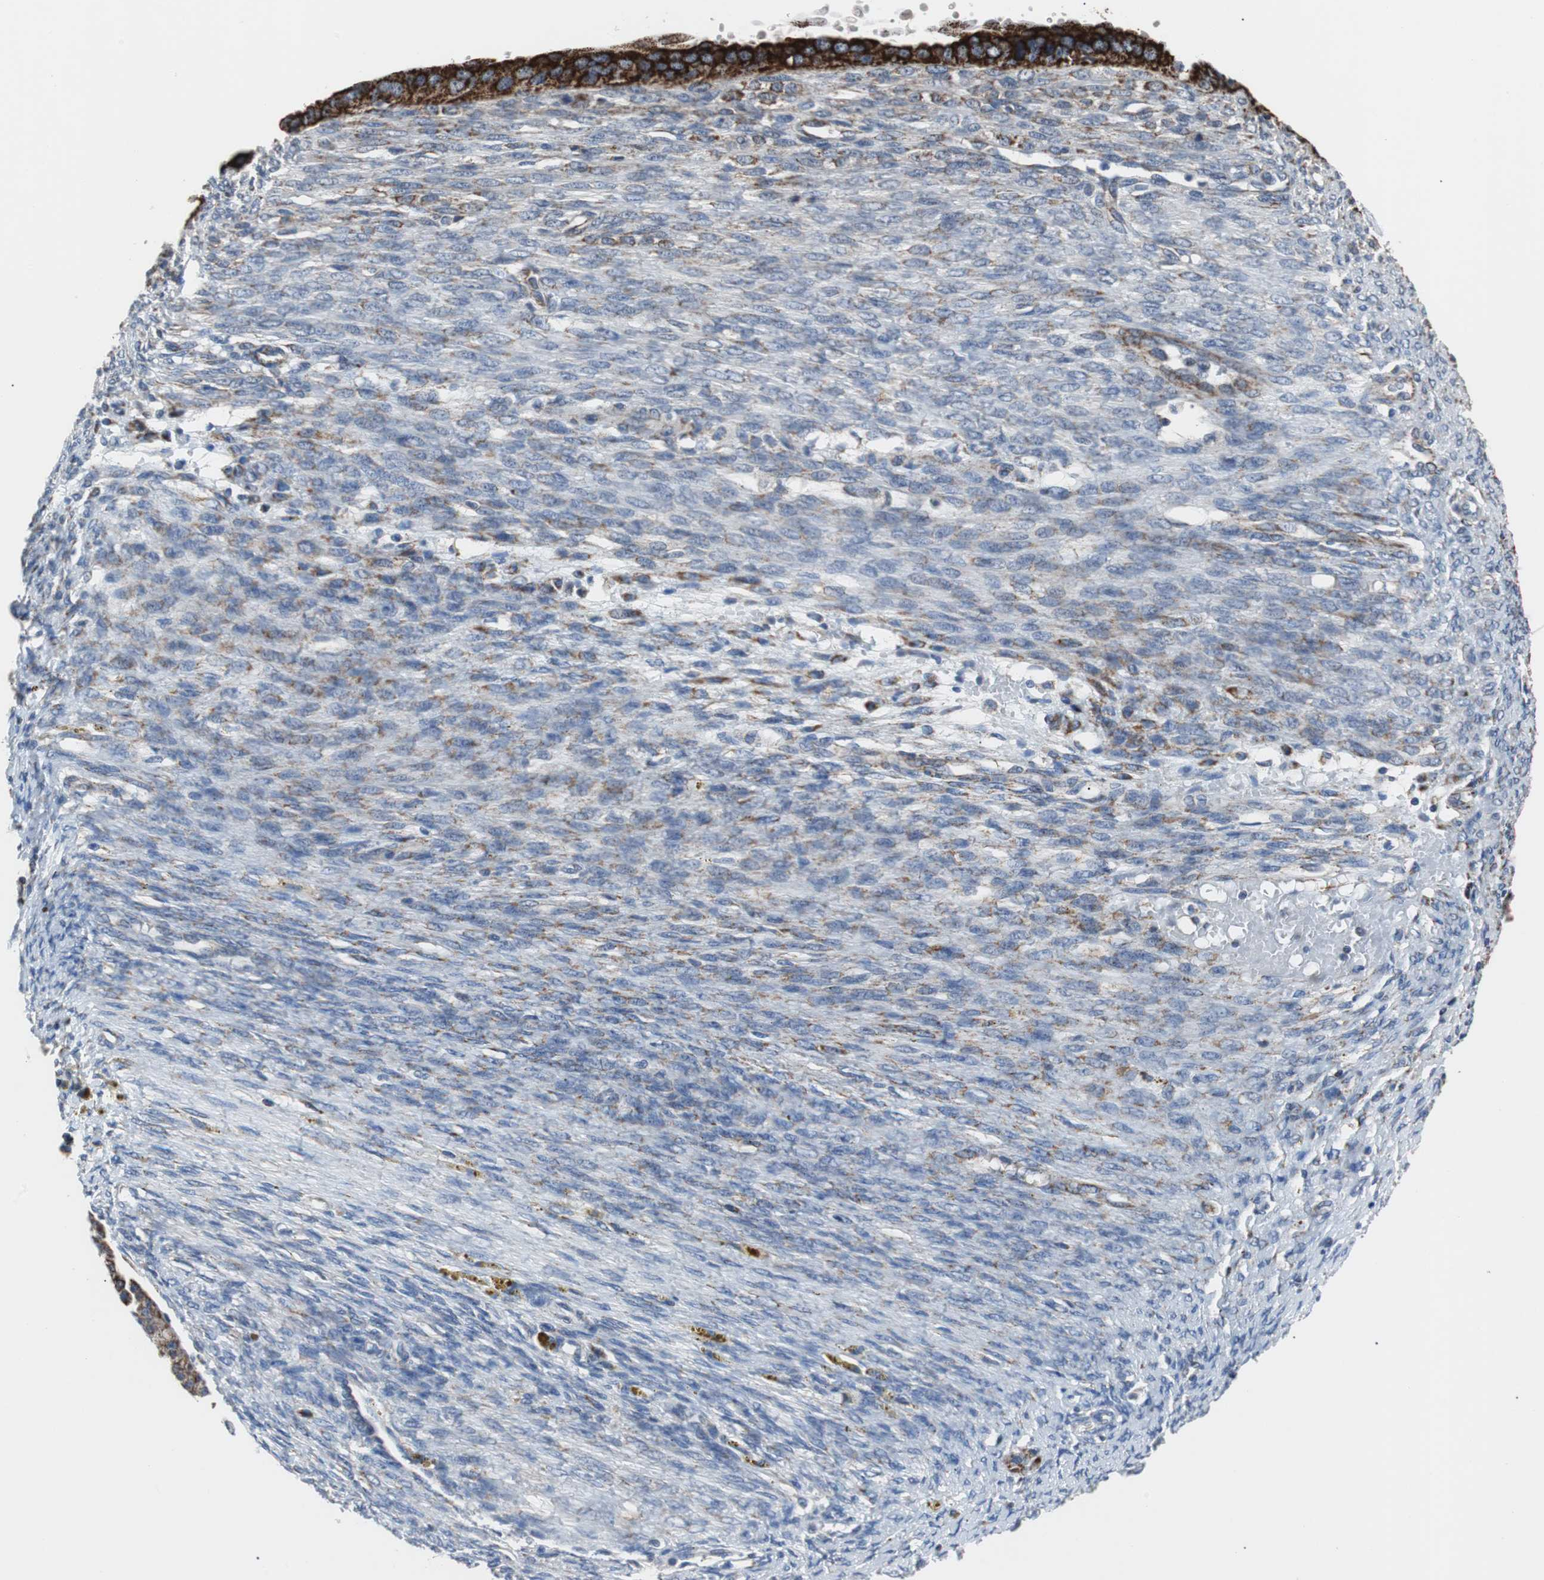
{"staining": {"intensity": "strong", "quantity": ">75%", "location": "cytoplasmic/membranous"}, "tissue": "ovarian cancer", "cell_type": "Tumor cells", "image_type": "cancer", "snomed": [{"axis": "morphology", "description": "Cystadenocarcinoma, serous, NOS"}, {"axis": "topography", "description": "Ovary"}], "caption": "A brown stain shows strong cytoplasmic/membranous positivity of a protein in human ovarian cancer (serous cystadenocarcinoma) tumor cells.", "gene": "PITRM1", "patient": {"sex": "female", "age": 58}}